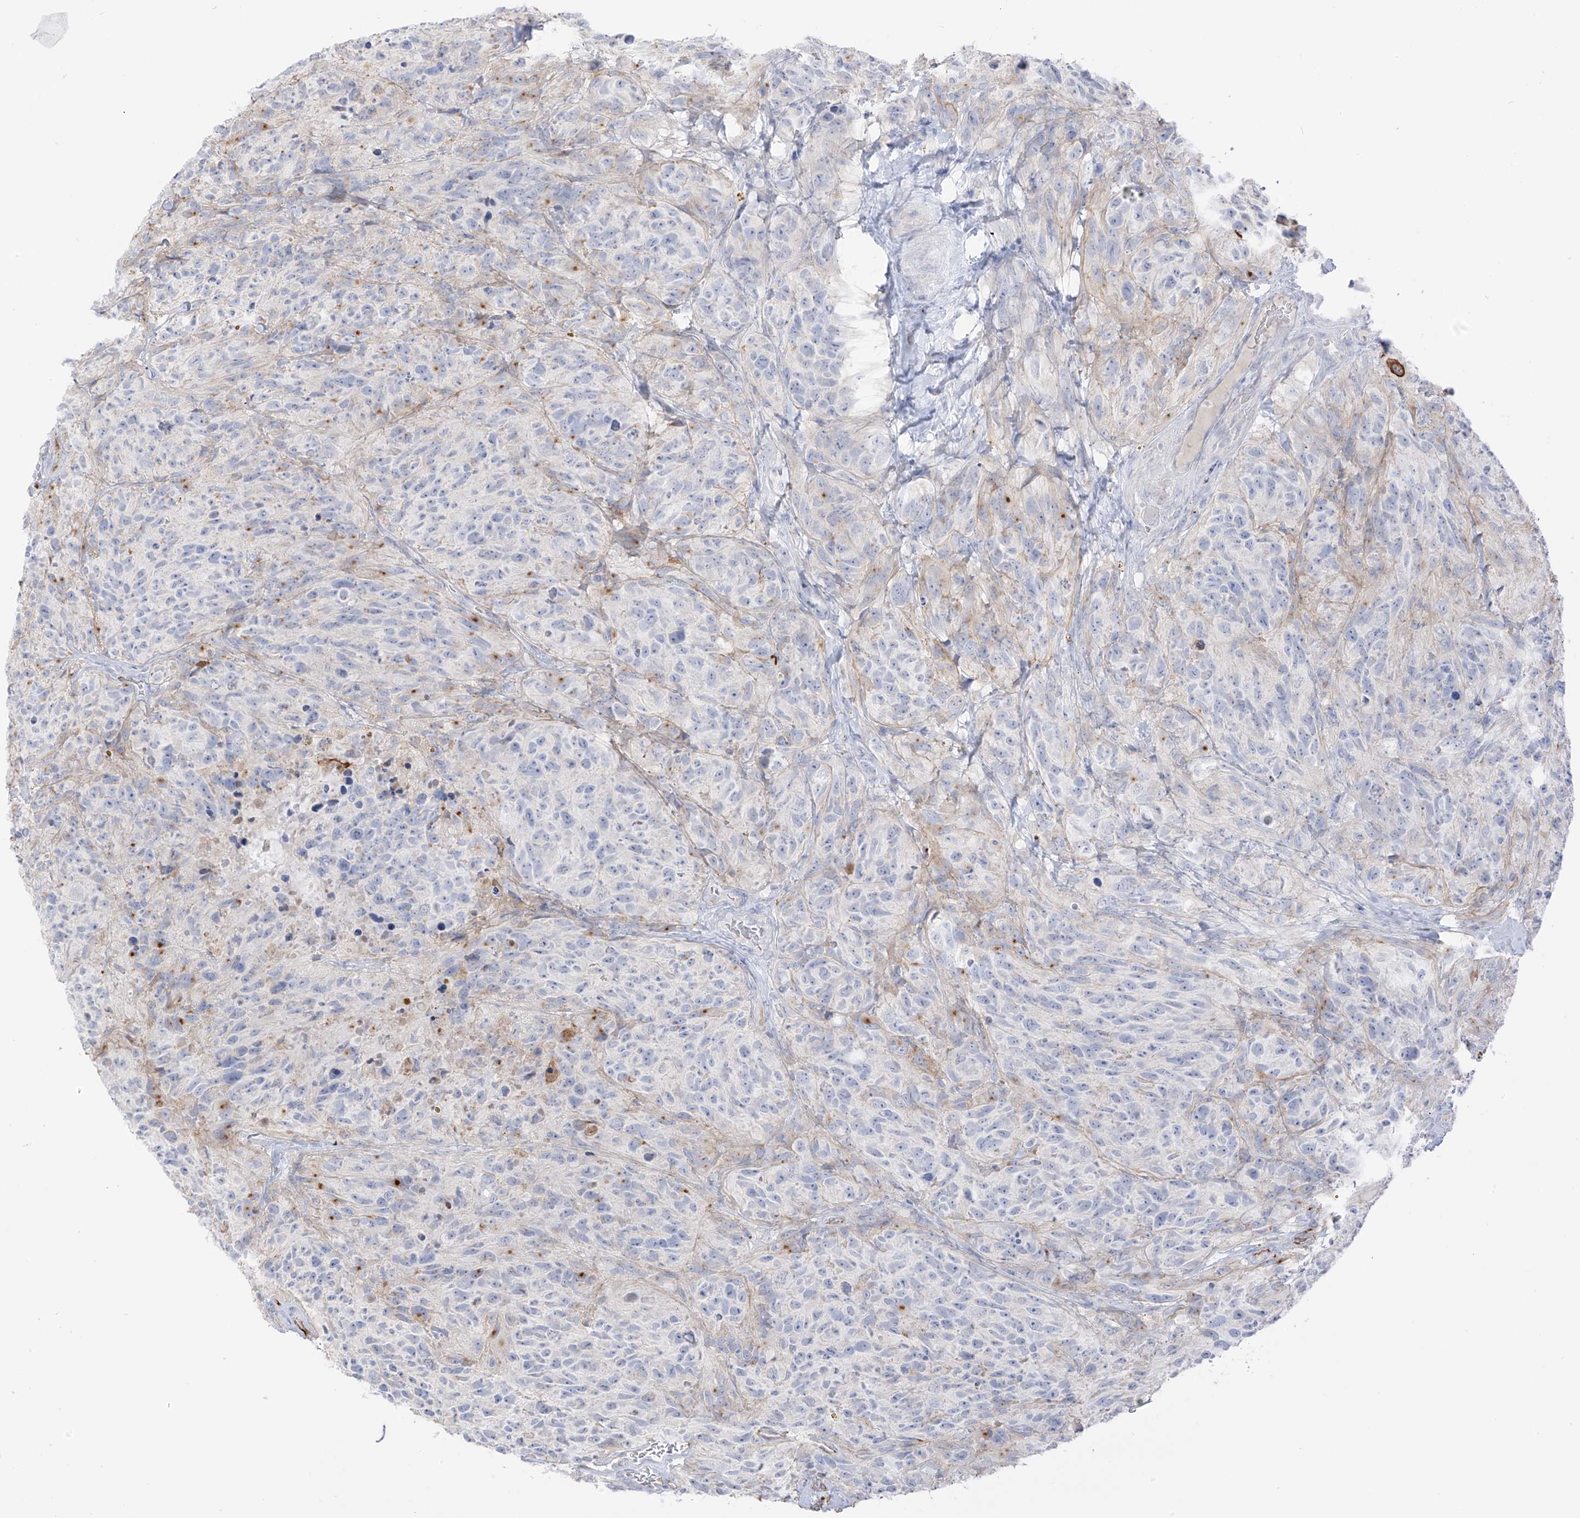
{"staining": {"intensity": "negative", "quantity": "none", "location": "none"}, "tissue": "glioma", "cell_type": "Tumor cells", "image_type": "cancer", "snomed": [{"axis": "morphology", "description": "Glioma, malignant, High grade"}, {"axis": "topography", "description": "Brain"}], "caption": "DAB immunohistochemical staining of human glioma exhibits no significant expression in tumor cells. (Immunohistochemistry (ihc), brightfield microscopy, high magnification).", "gene": "C11orf87", "patient": {"sex": "male", "age": 69}}